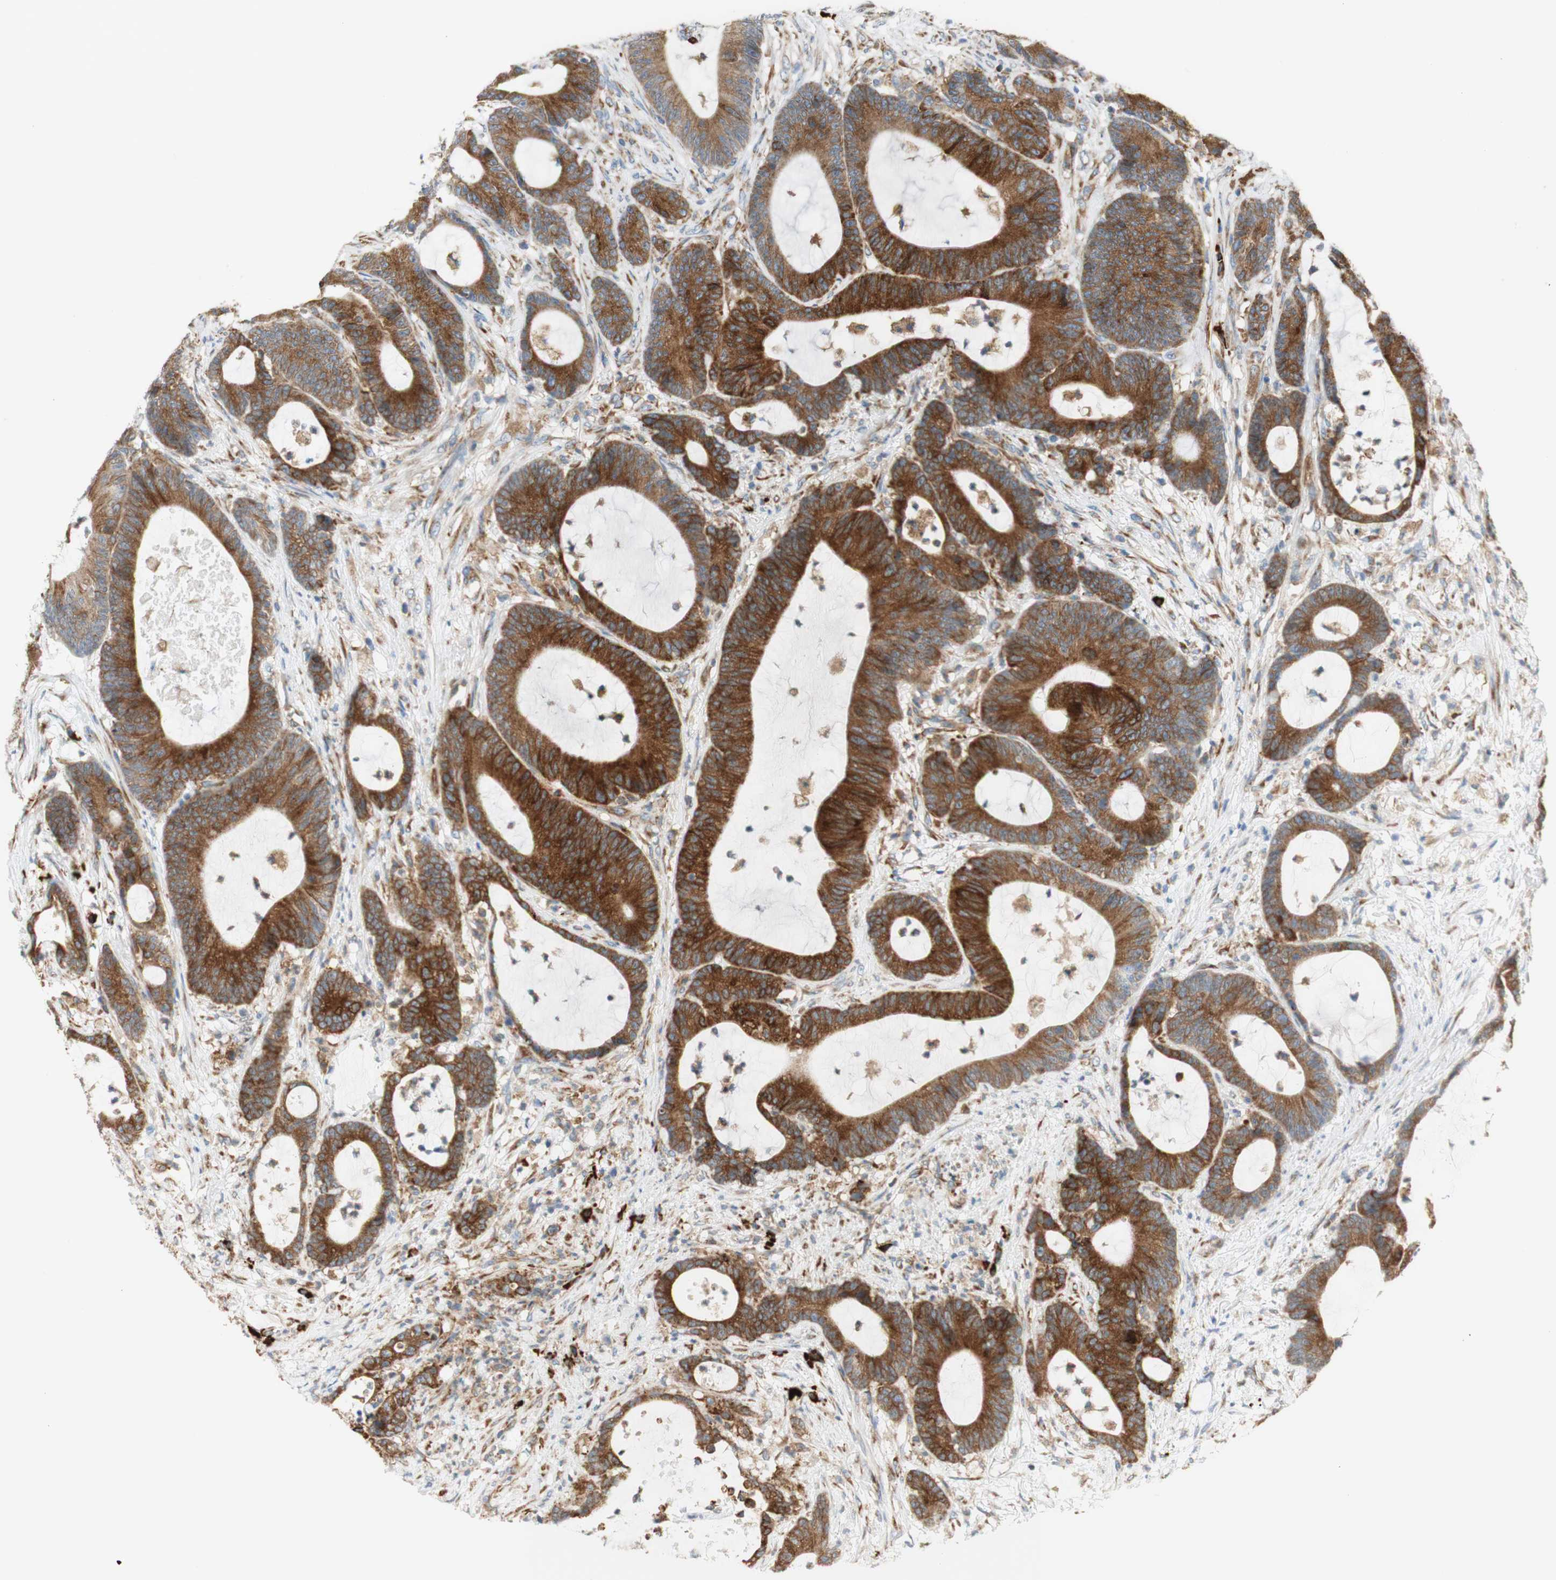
{"staining": {"intensity": "strong", "quantity": ">75%", "location": "cytoplasmic/membranous"}, "tissue": "colorectal cancer", "cell_type": "Tumor cells", "image_type": "cancer", "snomed": [{"axis": "morphology", "description": "Adenocarcinoma, NOS"}, {"axis": "topography", "description": "Colon"}], "caption": "High-power microscopy captured an immunohistochemistry histopathology image of colorectal cancer, revealing strong cytoplasmic/membranous positivity in approximately >75% of tumor cells.", "gene": "MANF", "patient": {"sex": "female", "age": 84}}